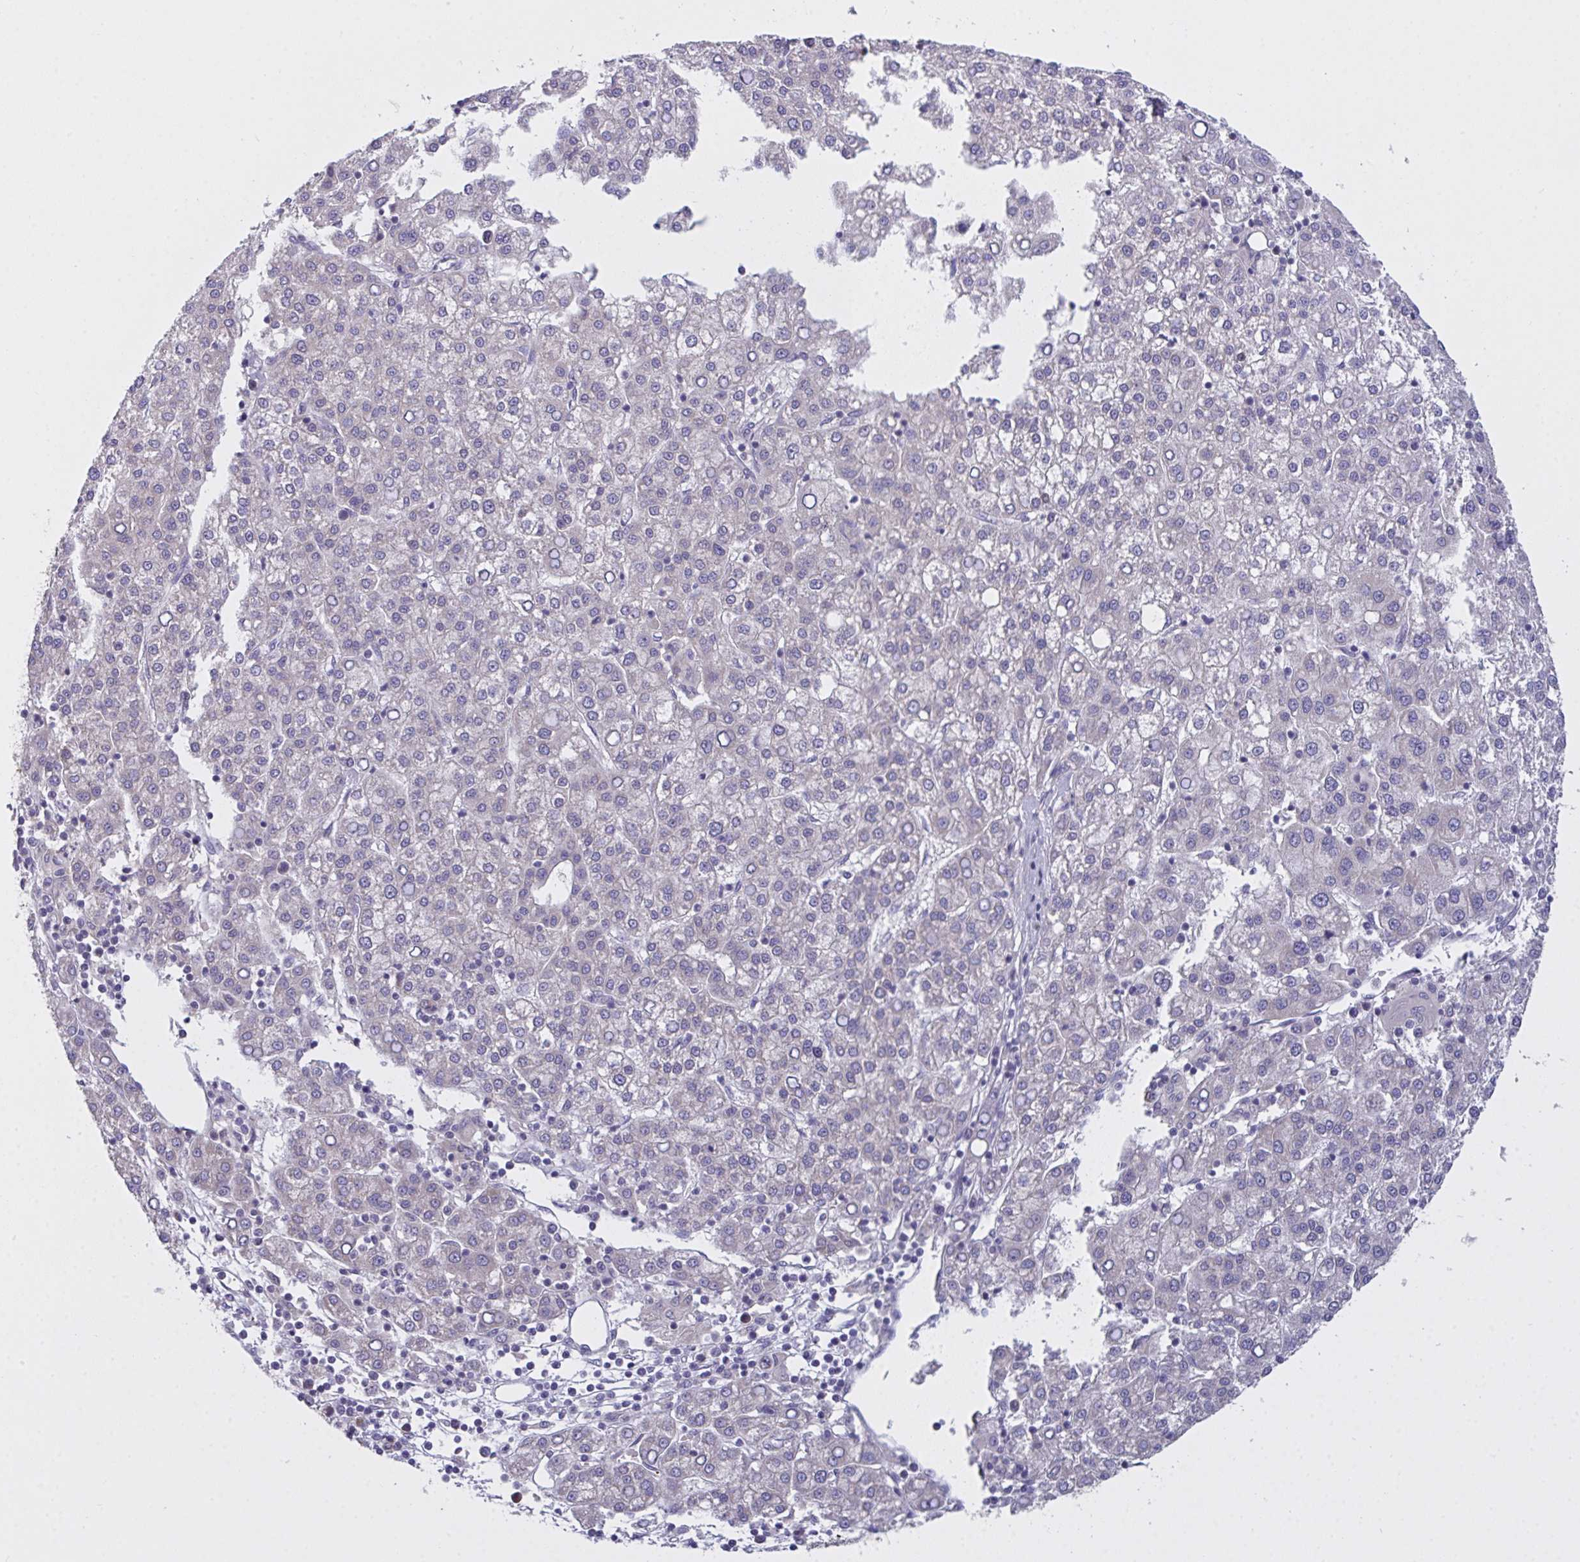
{"staining": {"intensity": "negative", "quantity": "none", "location": "none"}, "tissue": "liver cancer", "cell_type": "Tumor cells", "image_type": "cancer", "snomed": [{"axis": "morphology", "description": "Carcinoma, Hepatocellular, NOS"}, {"axis": "topography", "description": "Liver"}], "caption": "The IHC micrograph has no significant expression in tumor cells of liver cancer tissue.", "gene": "MRPS2", "patient": {"sex": "female", "age": 58}}